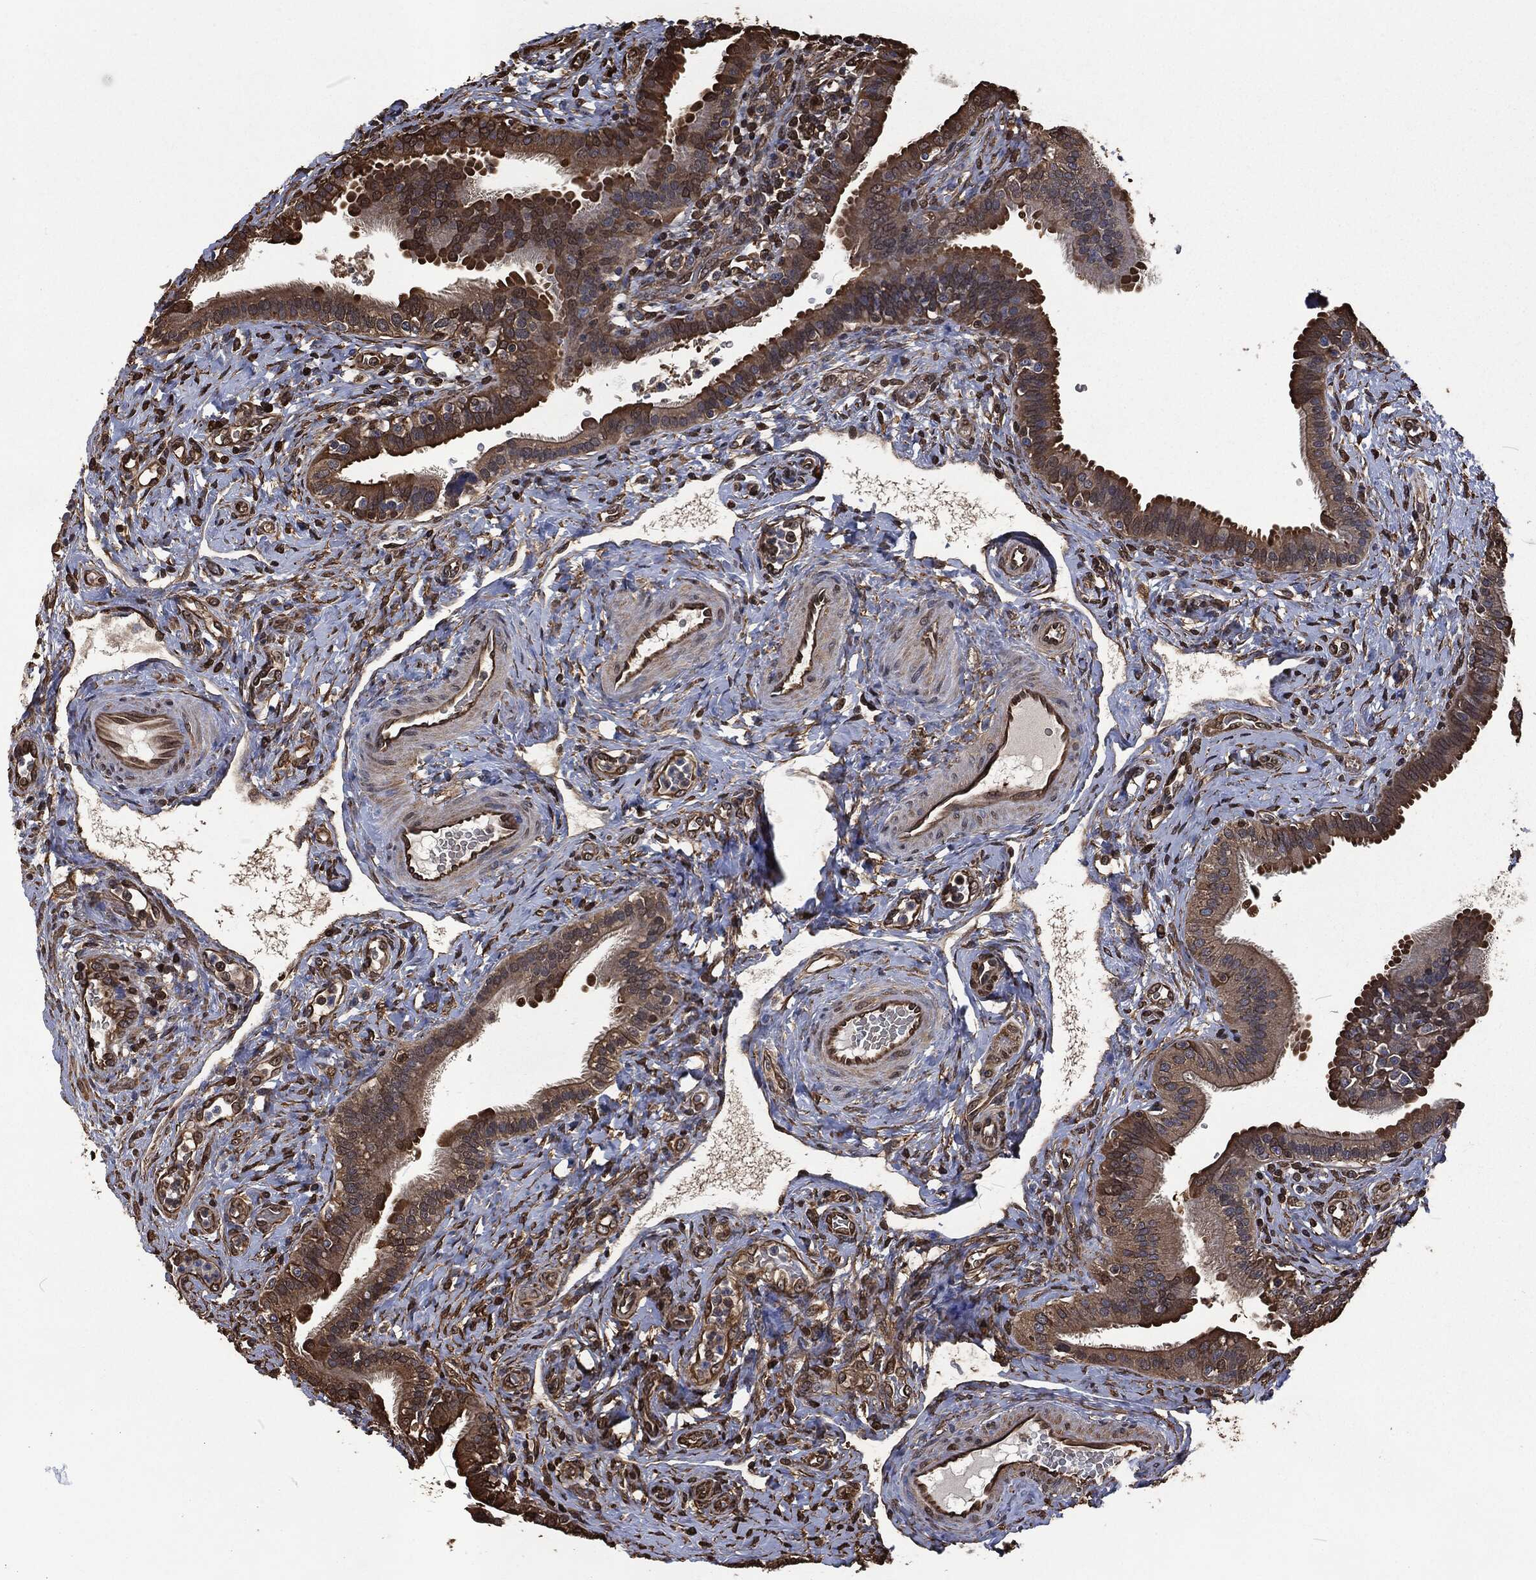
{"staining": {"intensity": "moderate", "quantity": ">75%", "location": "cytoplasmic/membranous"}, "tissue": "fallopian tube", "cell_type": "Glandular cells", "image_type": "normal", "snomed": [{"axis": "morphology", "description": "Normal tissue, NOS"}, {"axis": "topography", "description": "Fallopian tube"}], "caption": "Immunohistochemical staining of unremarkable human fallopian tube exhibits >75% levels of moderate cytoplasmic/membranous protein positivity in about >75% of glandular cells.", "gene": "PRDX4", "patient": {"sex": "female", "age": 41}}